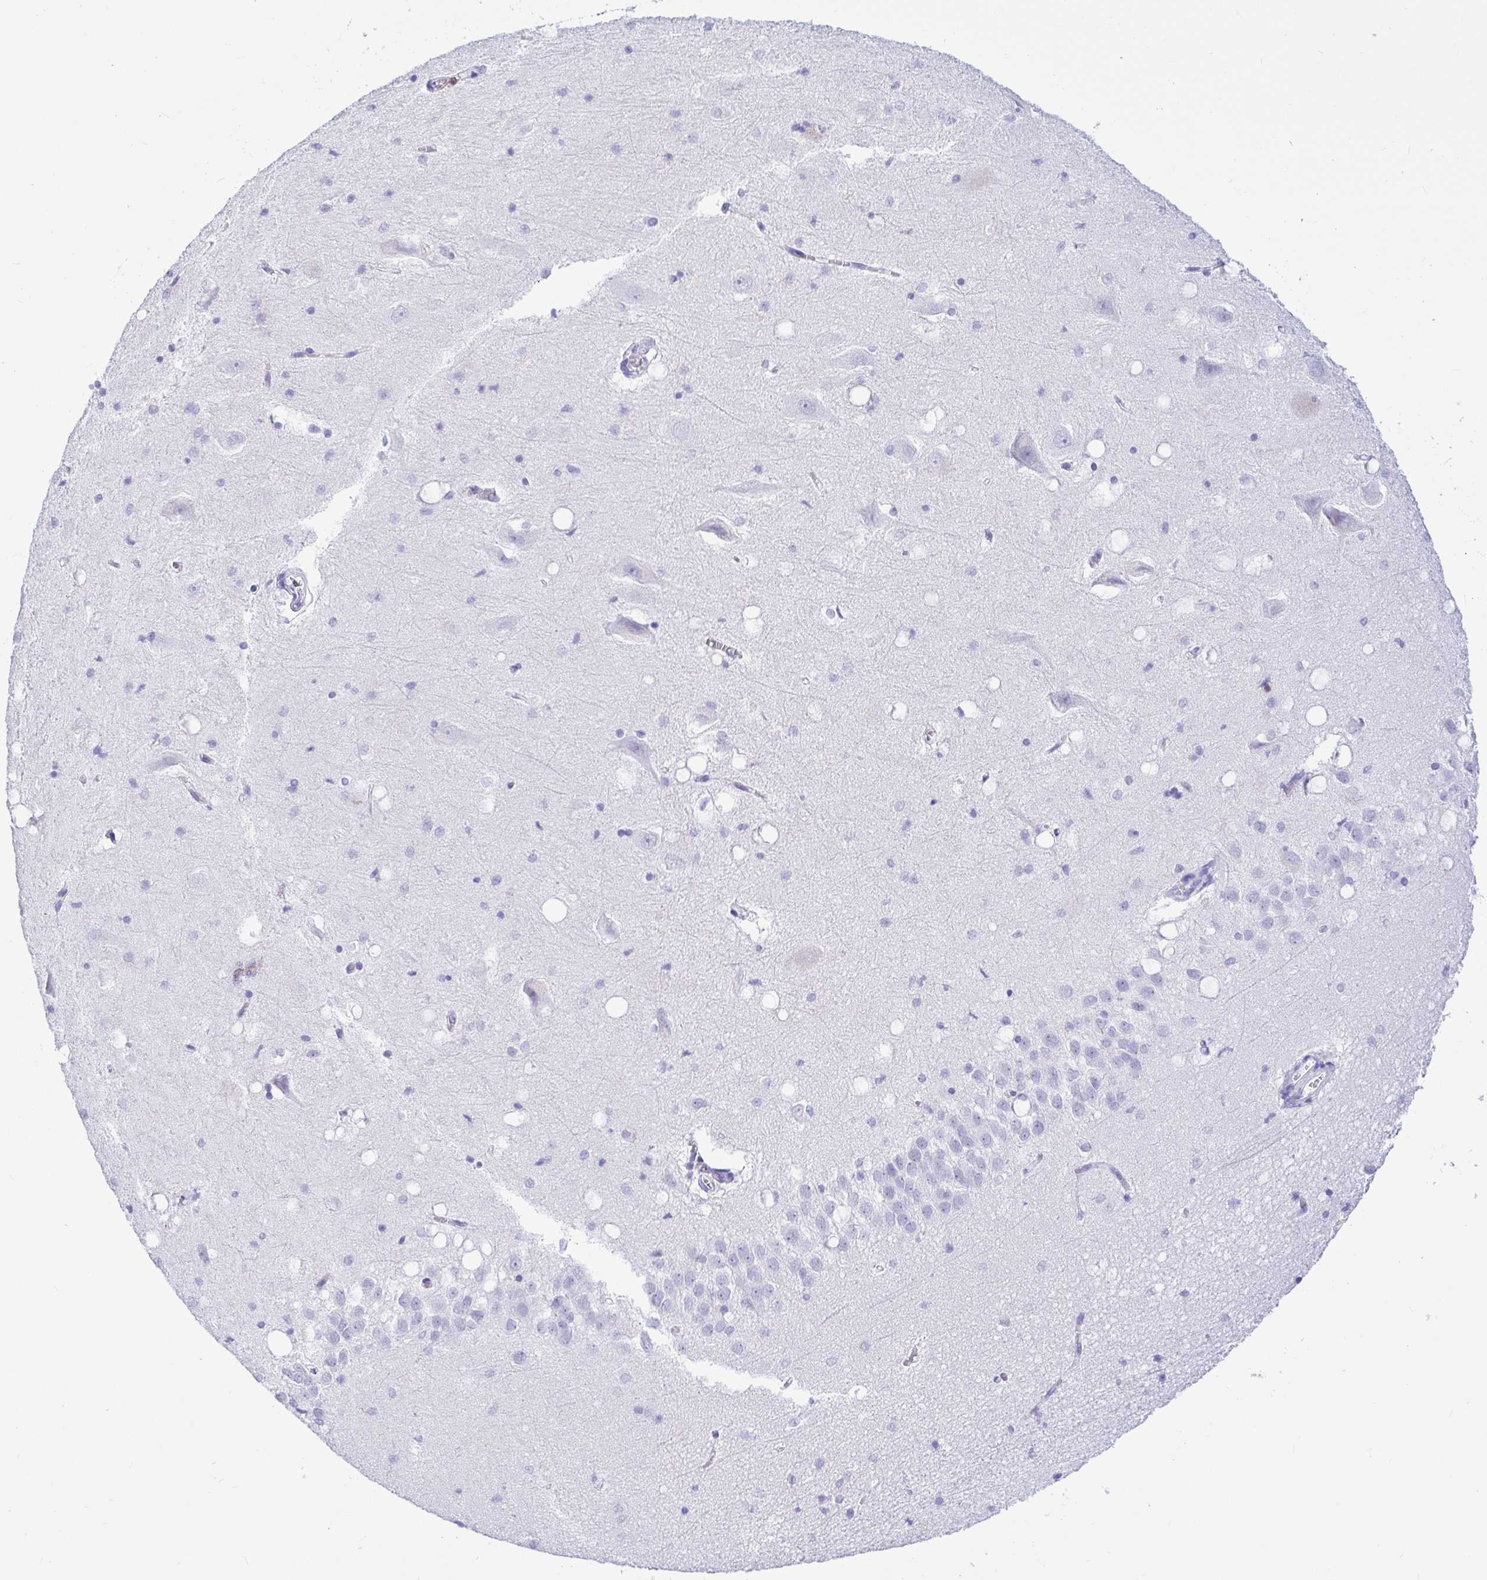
{"staining": {"intensity": "negative", "quantity": "none", "location": "none"}, "tissue": "hippocampus", "cell_type": "Glial cells", "image_type": "normal", "snomed": [{"axis": "morphology", "description": "Normal tissue, NOS"}, {"axis": "topography", "description": "Hippocampus"}], "caption": "This is a photomicrograph of IHC staining of benign hippocampus, which shows no staining in glial cells. (DAB (3,3'-diaminobenzidine) immunohistochemistry (IHC), high magnification).", "gene": "CD5", "patient": {"sex": "male", "age": 58}}